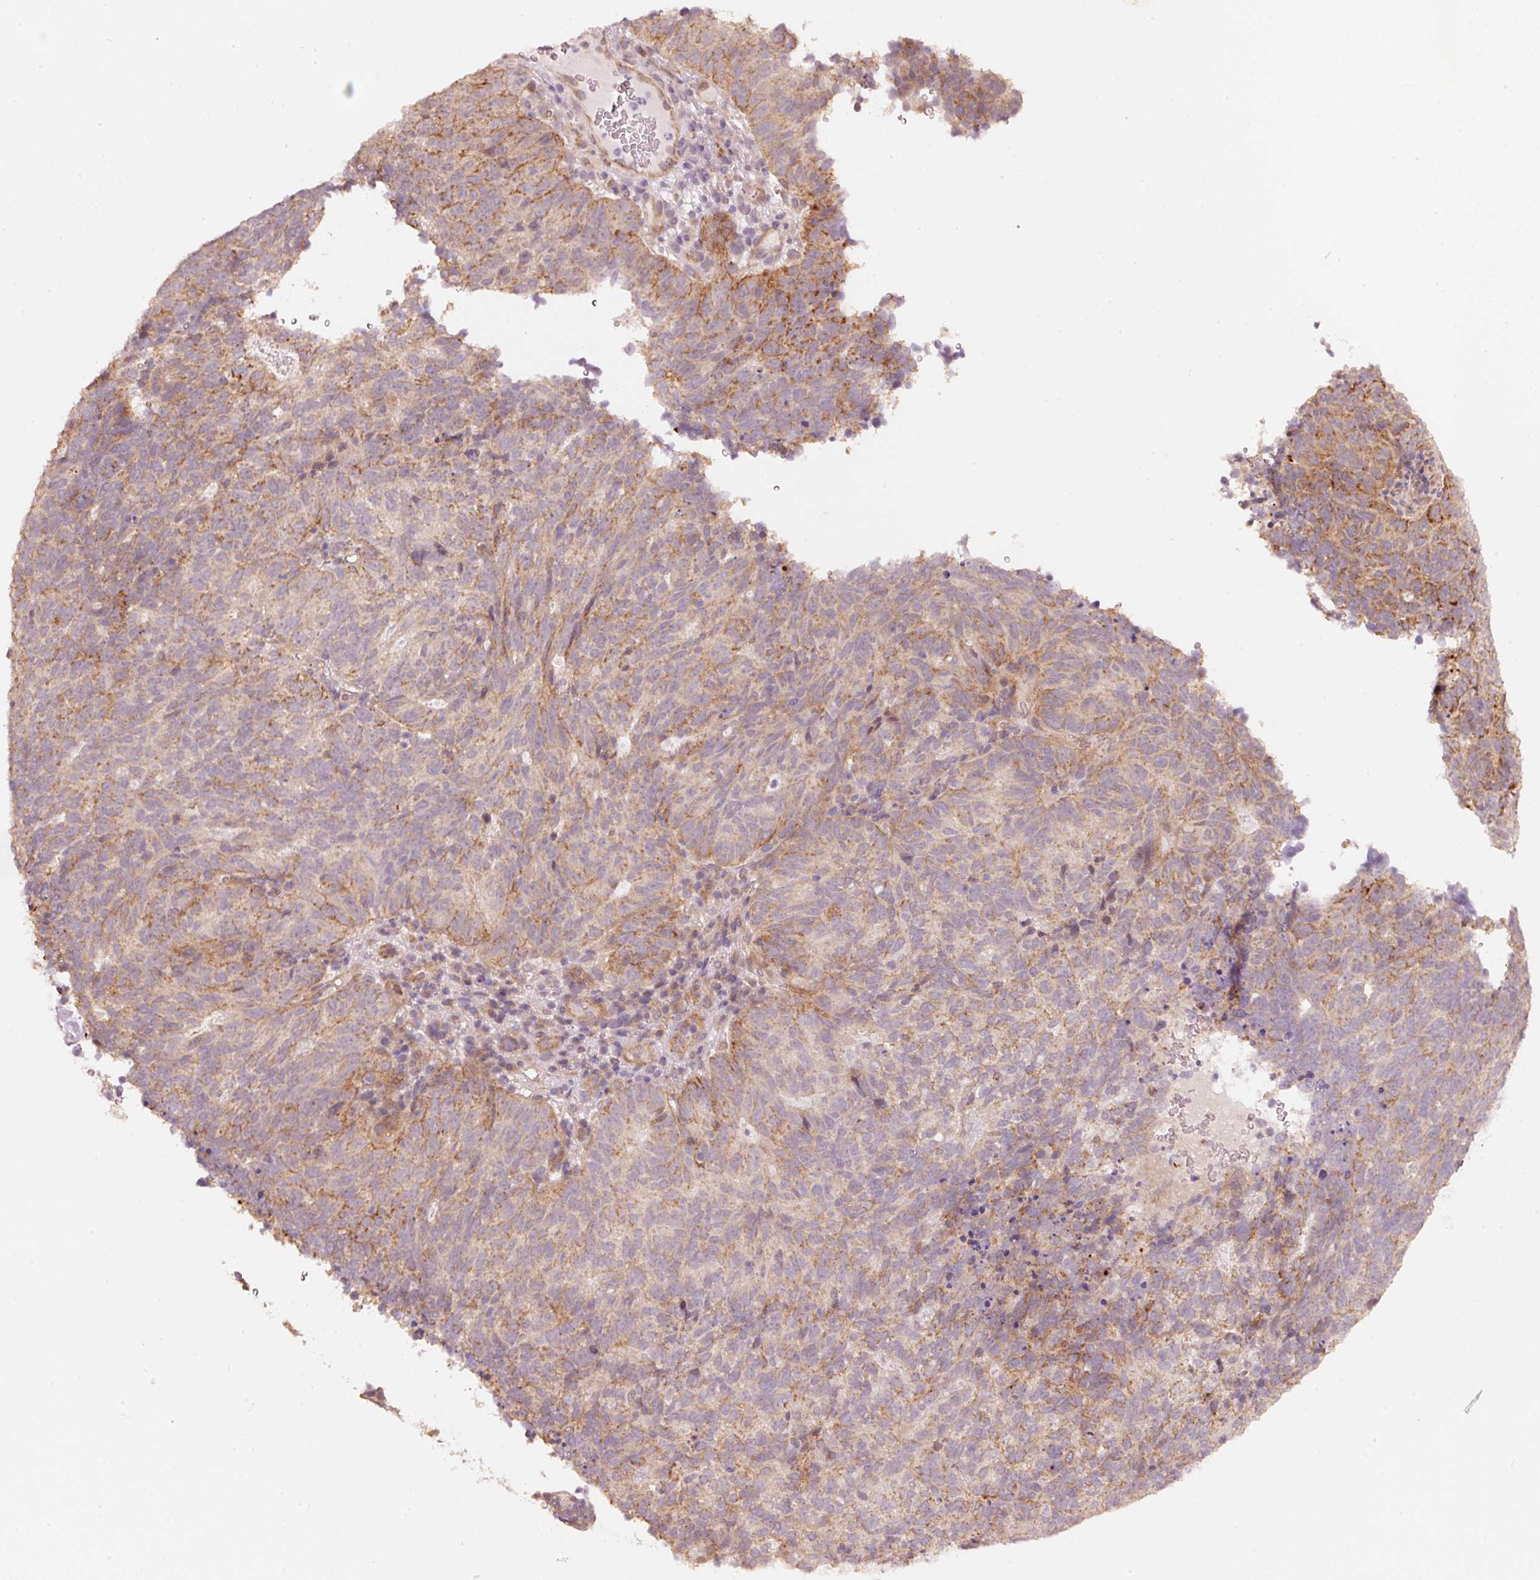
{"staining": {"intensity": "moderate", "quantity": "25%-75%", "location": "cytoplasmic/membranous"}, "tissue": "cervical cancer", "cell_type": "Tumor cells", "image_type": "cancer", "snomed": [{"axis": "morphology", "description": "Adenocarcinoma, NOS"}, {"axis": "topography", "description": "Cervix"}], "caption": "The immunohistochemical stain labels moderate cytoplasmic/membranous expression in tumor cells of cervical cancer tissue.", "gene": "ARHGAP22", "patient": {"sex": "female", "age": 38}}